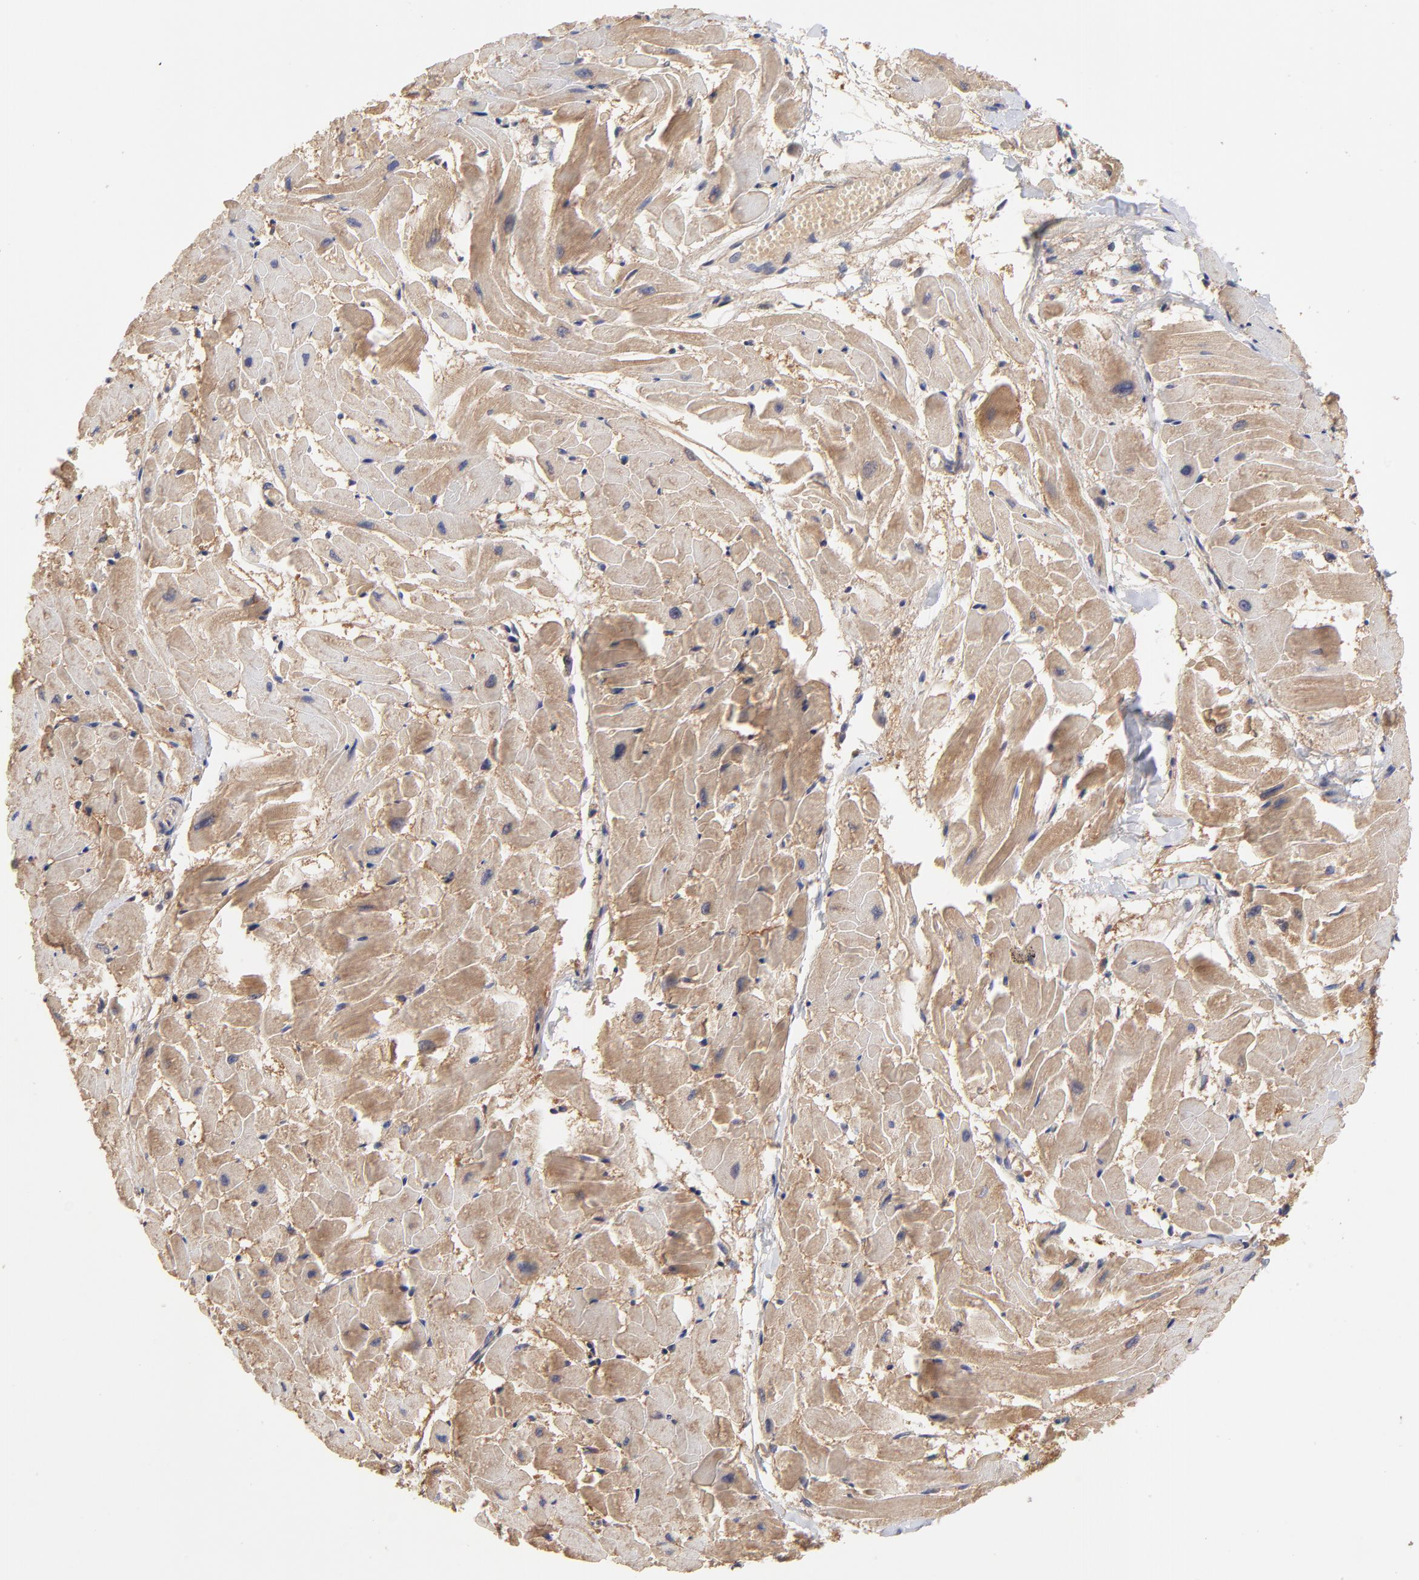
{"staining": {"intensity": "moderate", "quantity": ">75%", "location": "cytoplasmic/membranous"}, "tissue": "heart muscle", "cell_type": "Cardiomyocytes", "image_type": "normal", "snomed": [{"axis": "morphology", "description": "Normal tissue, NOS"}, {"axis": "topography", "description": "Heart"}], "caption": "A micrograph of human heart muscle stained for a protein reveals moderate cytoplasmic/membranous brown staining in cardiomyocytes.", "gene": "PCMT1", "patient": {"sex": "female", "age": 19}}